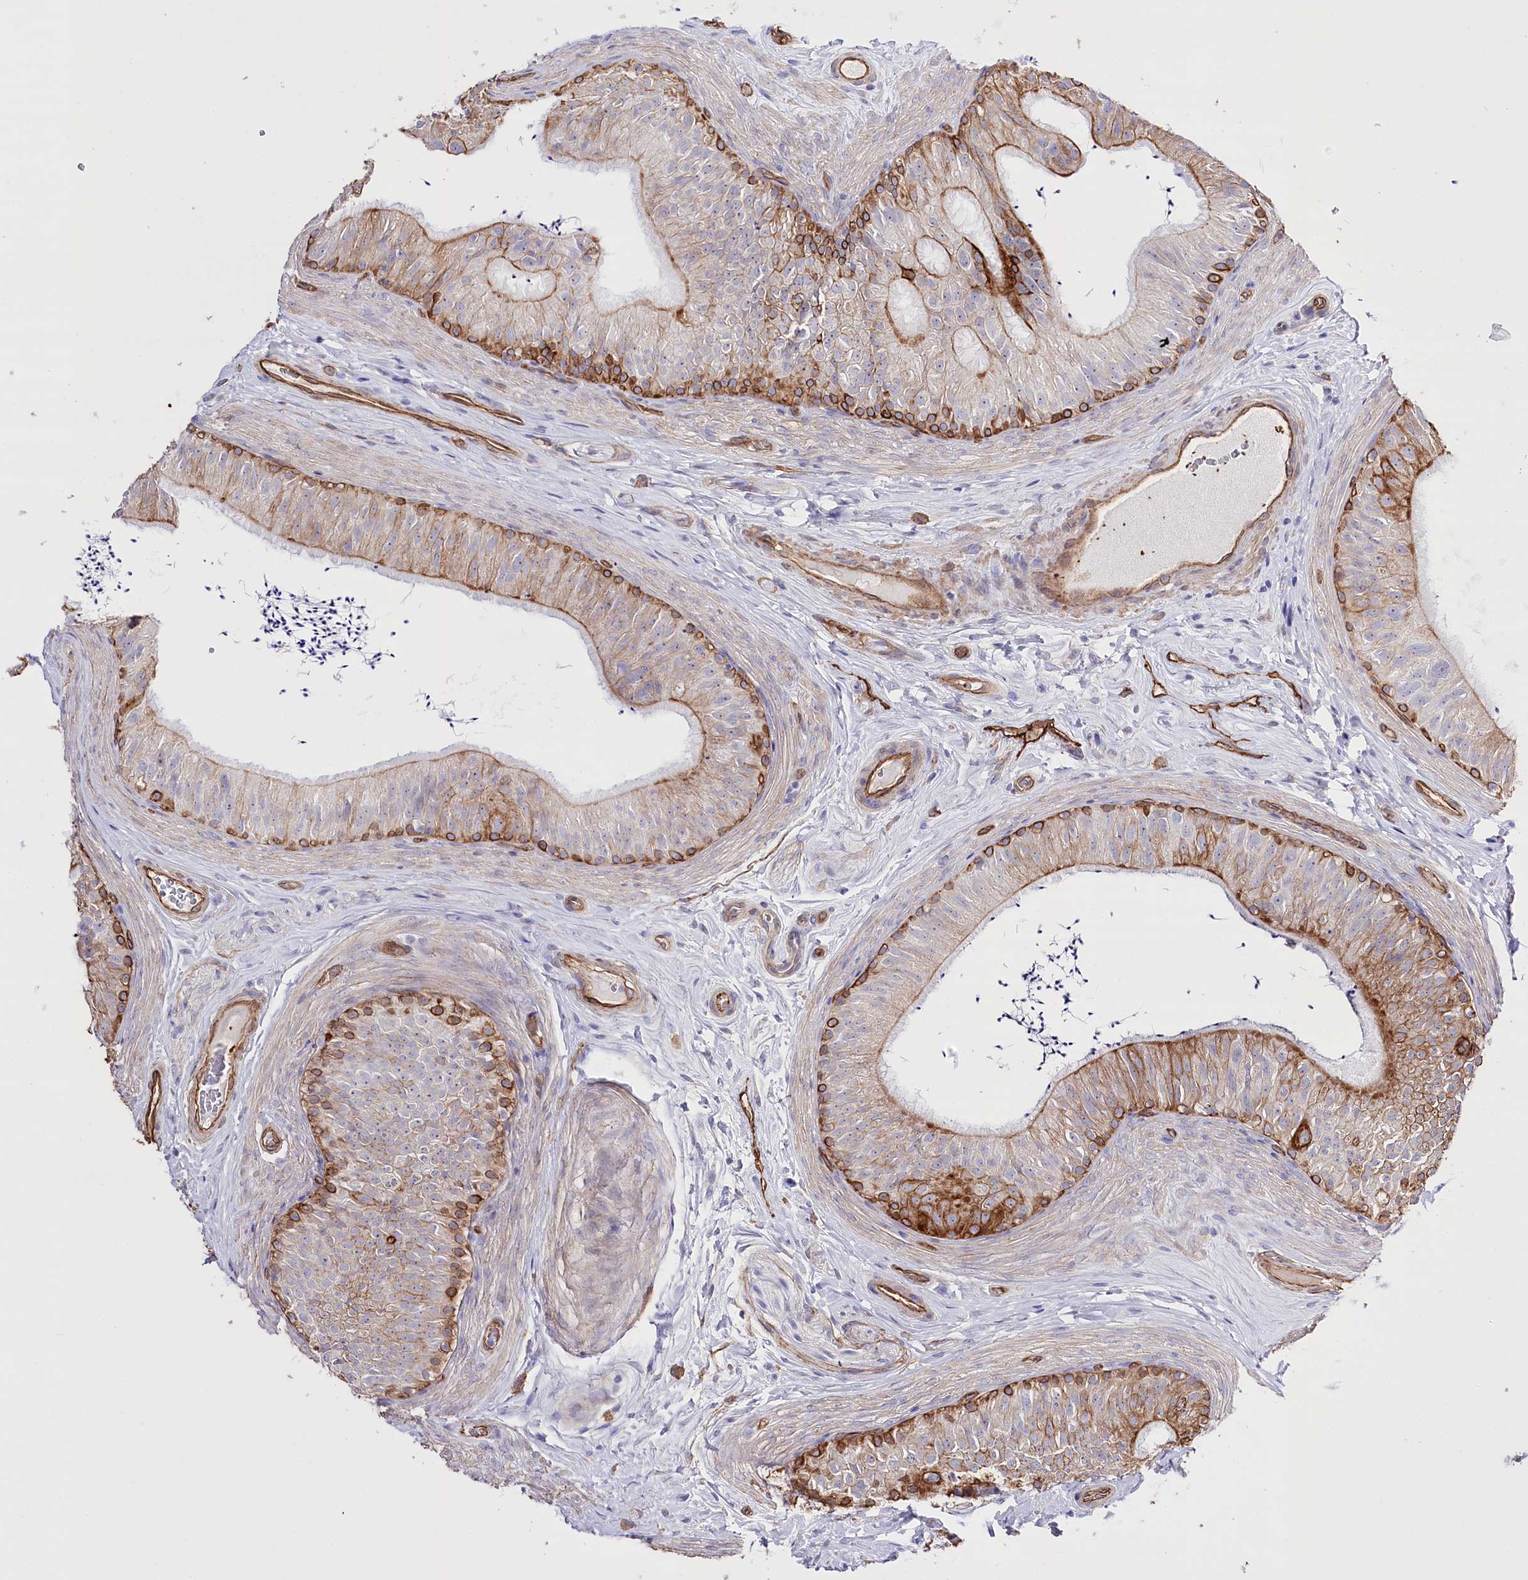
{"staining": {"intensity": "strong", "quantity": "<25%", "location": "cytoplasmic/membranous"}, "tissue": "epididymis", "cell_type": "Glandular cells", "image_type": "normal", "snomed": [{"axis": "morphology", "description": "Normal tissue, NOS"}, {"axis": "topography", "description": "Epididymis"}], "caption": "Epididymis was stained to show a protein in brown. There is medium levels of strong cytoplasmic/membranous expression in about <25% of glandular cells. (DAB (3,3'-diaminobenzidine) IHC, brown staining for protein, blue staining for nuclei).", "gene": "SLC39A10", "patient": {"sex": "male", "age": 46}}